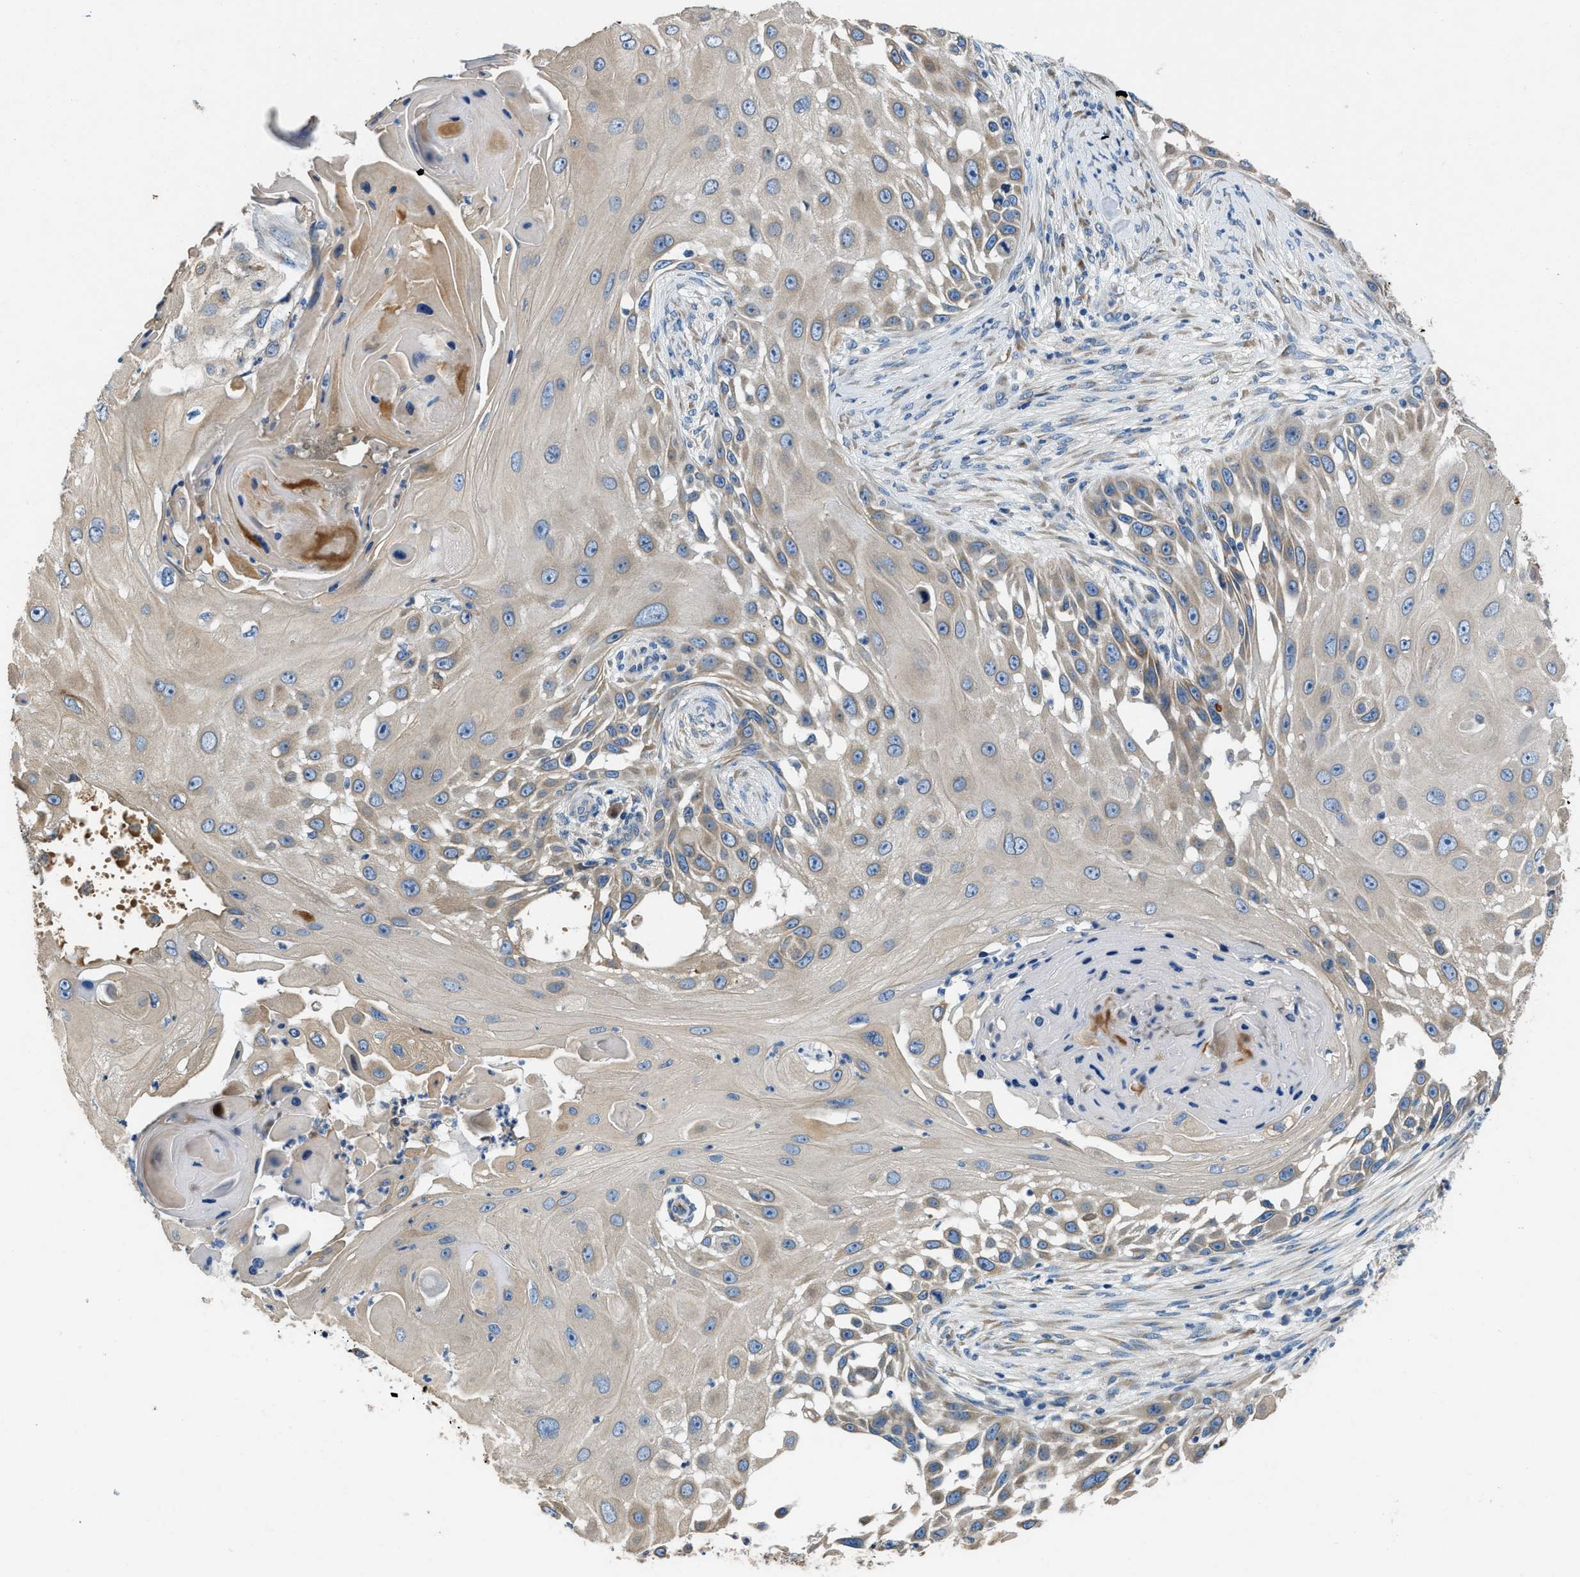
{"staining": {"intensity": "weak", "quantity": "25%-75%", "location": "cytoplasmic/membranous"}, "tissue": "skin cancer", "cell_type": "Tumor cells", "image_type": "cancer", "snomed": [{"axis": "morphology", "description": "Squamous cell carcinoma, NOS"}, {"axis": "topography", "description": "Skin"}], "caption": "DAB immunohistochemical staining of skin cancer reveals weak cytoplasmic/membranous protein positivity in approximately 25%-75% of tumor cells. Nuclei are stained in blue.", "gene": "GGCX", "patient": {"sex": "female", "age": 44}}